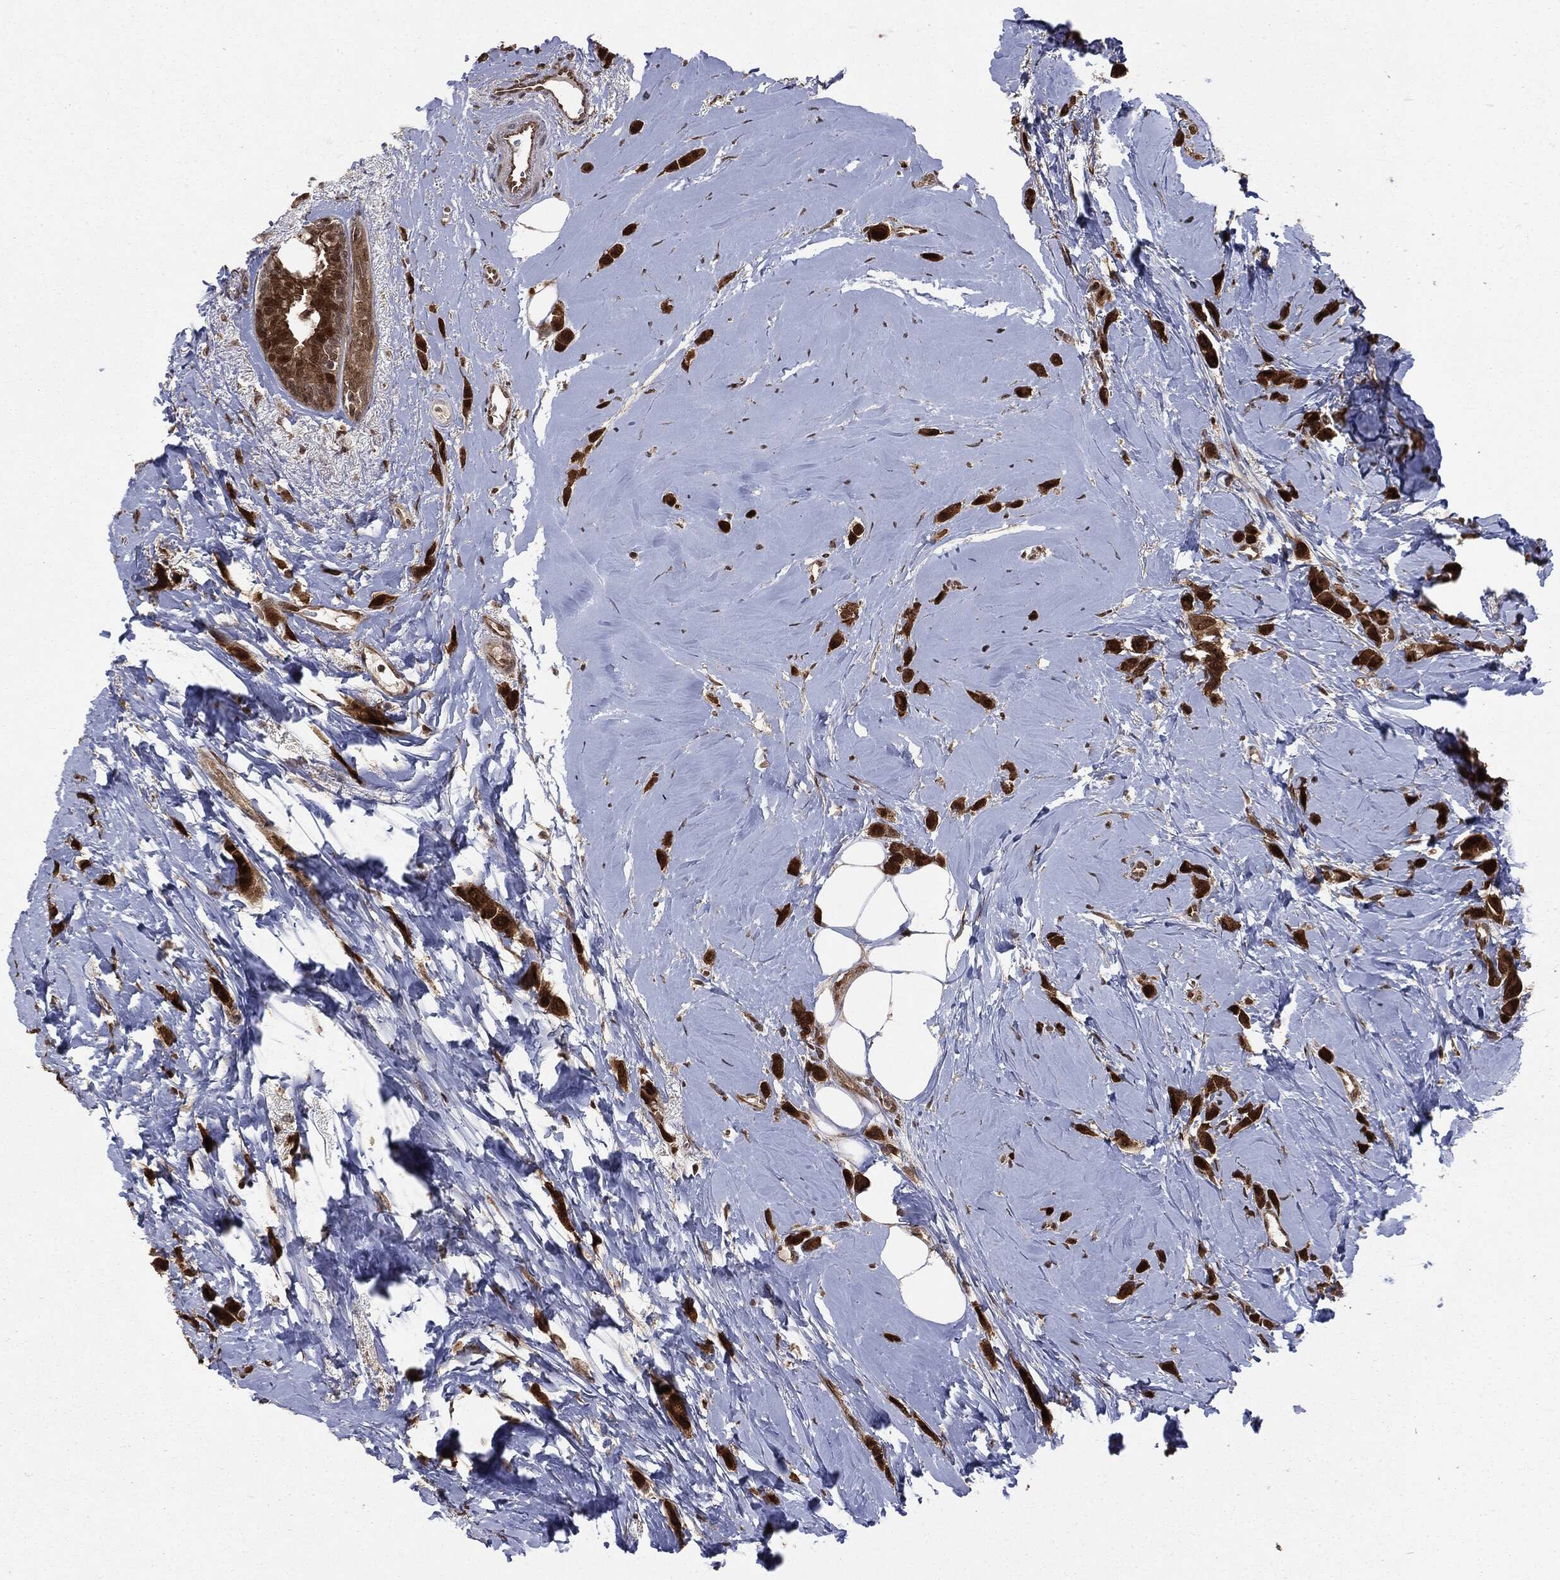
{"staining": {"intensity": "strong", "quantity": ">75%", "location": "cytoplasmic/membranous,nuclear"}, "tissue": "breast cancer", "cell_type": "Tumor cells", "image_type": "cancer", "snomed": [{"axis": "morphology", "description": "Lobular carcinoma"}, {"axis": "topography", "description": "Breast"}], "caption": "Immunohistochemistry (IHC) photomicrograph of neoplastic tissue: human breast cancer (lobular carcinoma) stained using immunohistochemistry demonstrates high levels of strong protein expression localized specifically in the cytoplasmic/membranous and nuclear of tumor cells, appearing as a cytoplasmic/membranous and nuclear brown color.", "gene": "PTPA", "patient": {"sex": "female", "age": 66}}